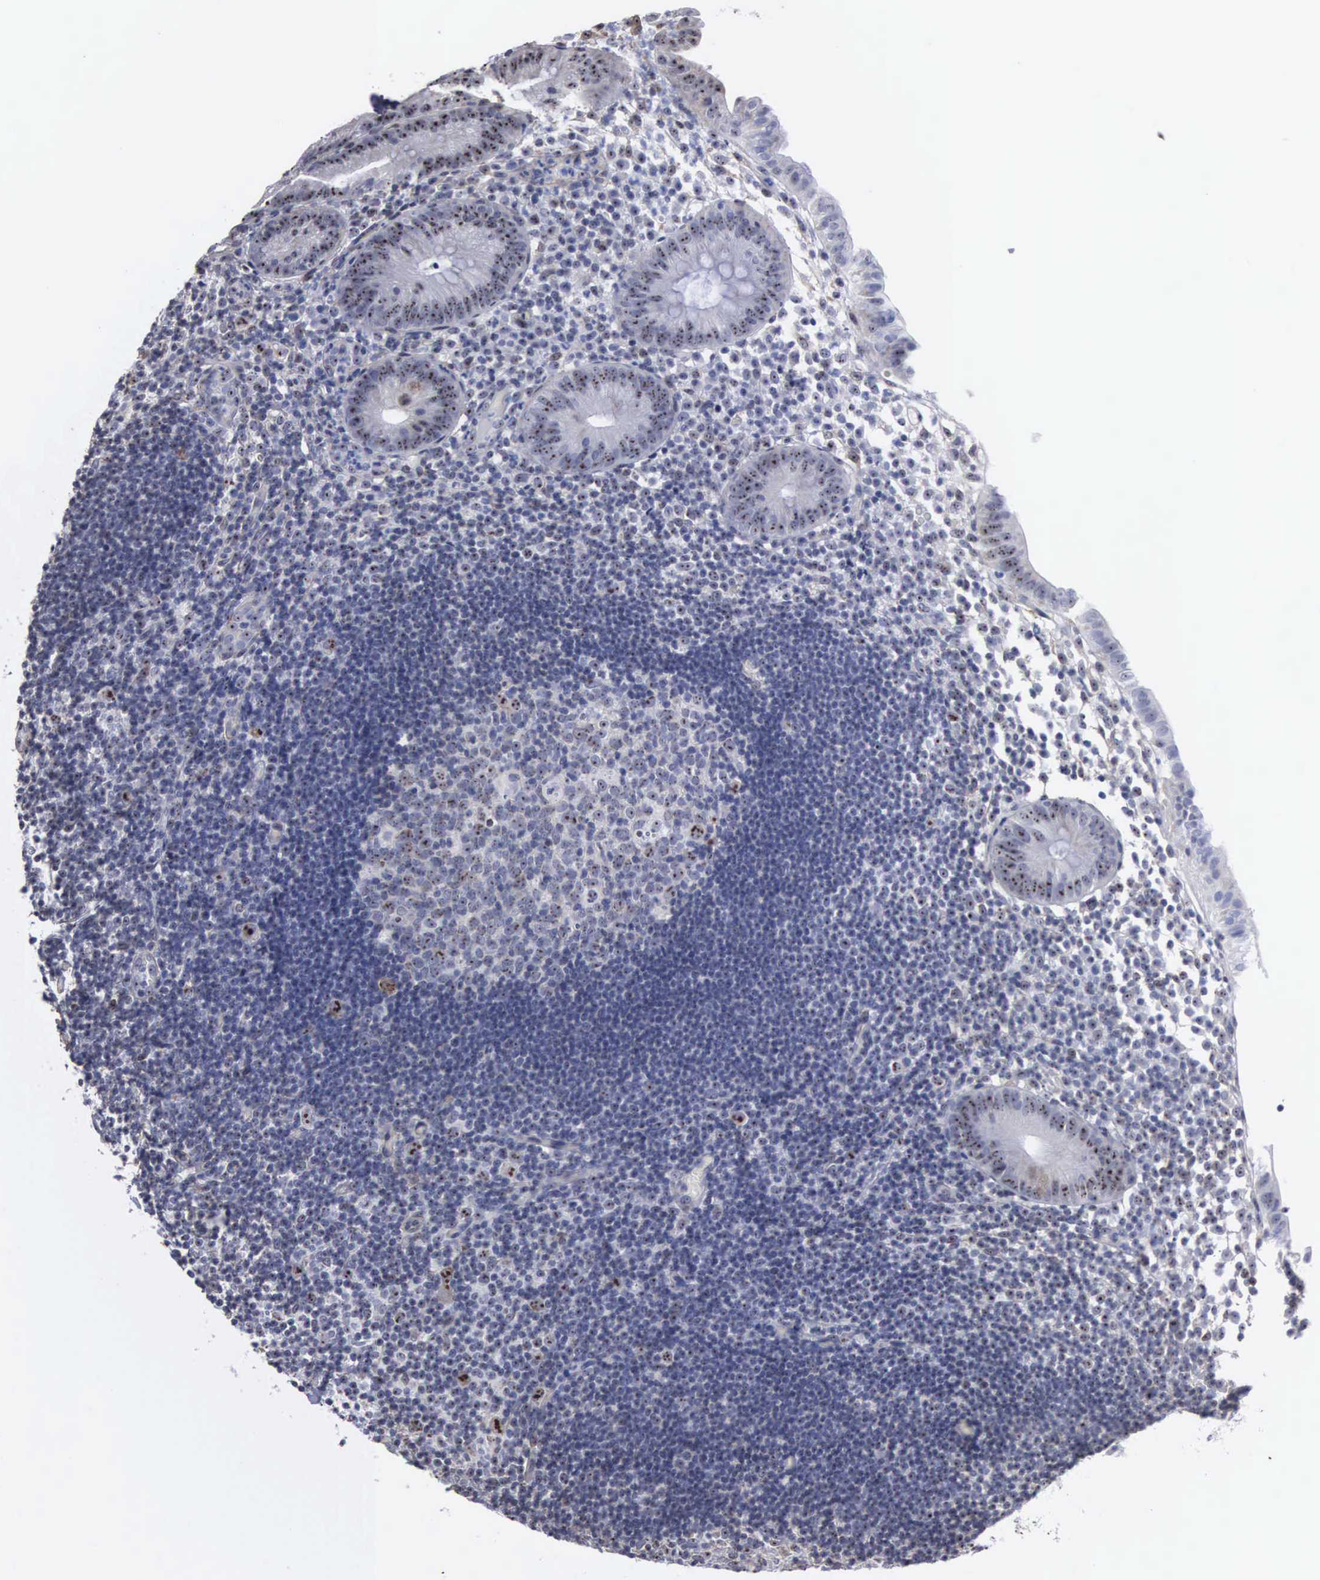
{"staining": {"intensity": "moderate", "quantity": ">75%", "location": "nuclear"}, "tissue": "appendix", "cell_type": "Glandular cells", "image_type": "normal", "snomed": [{"axis": "morphology", "description": "Normal tissue, NOS"}, {"axis": "topography", "description": "Appendix"}], "caption": "Protein positivity by immunohistochemistry shows moderate nuclear staining in about >75% of glandular cells in normal appendix.", "gene": "NGDN", "patient": {"sex": "male", "age": 25}}